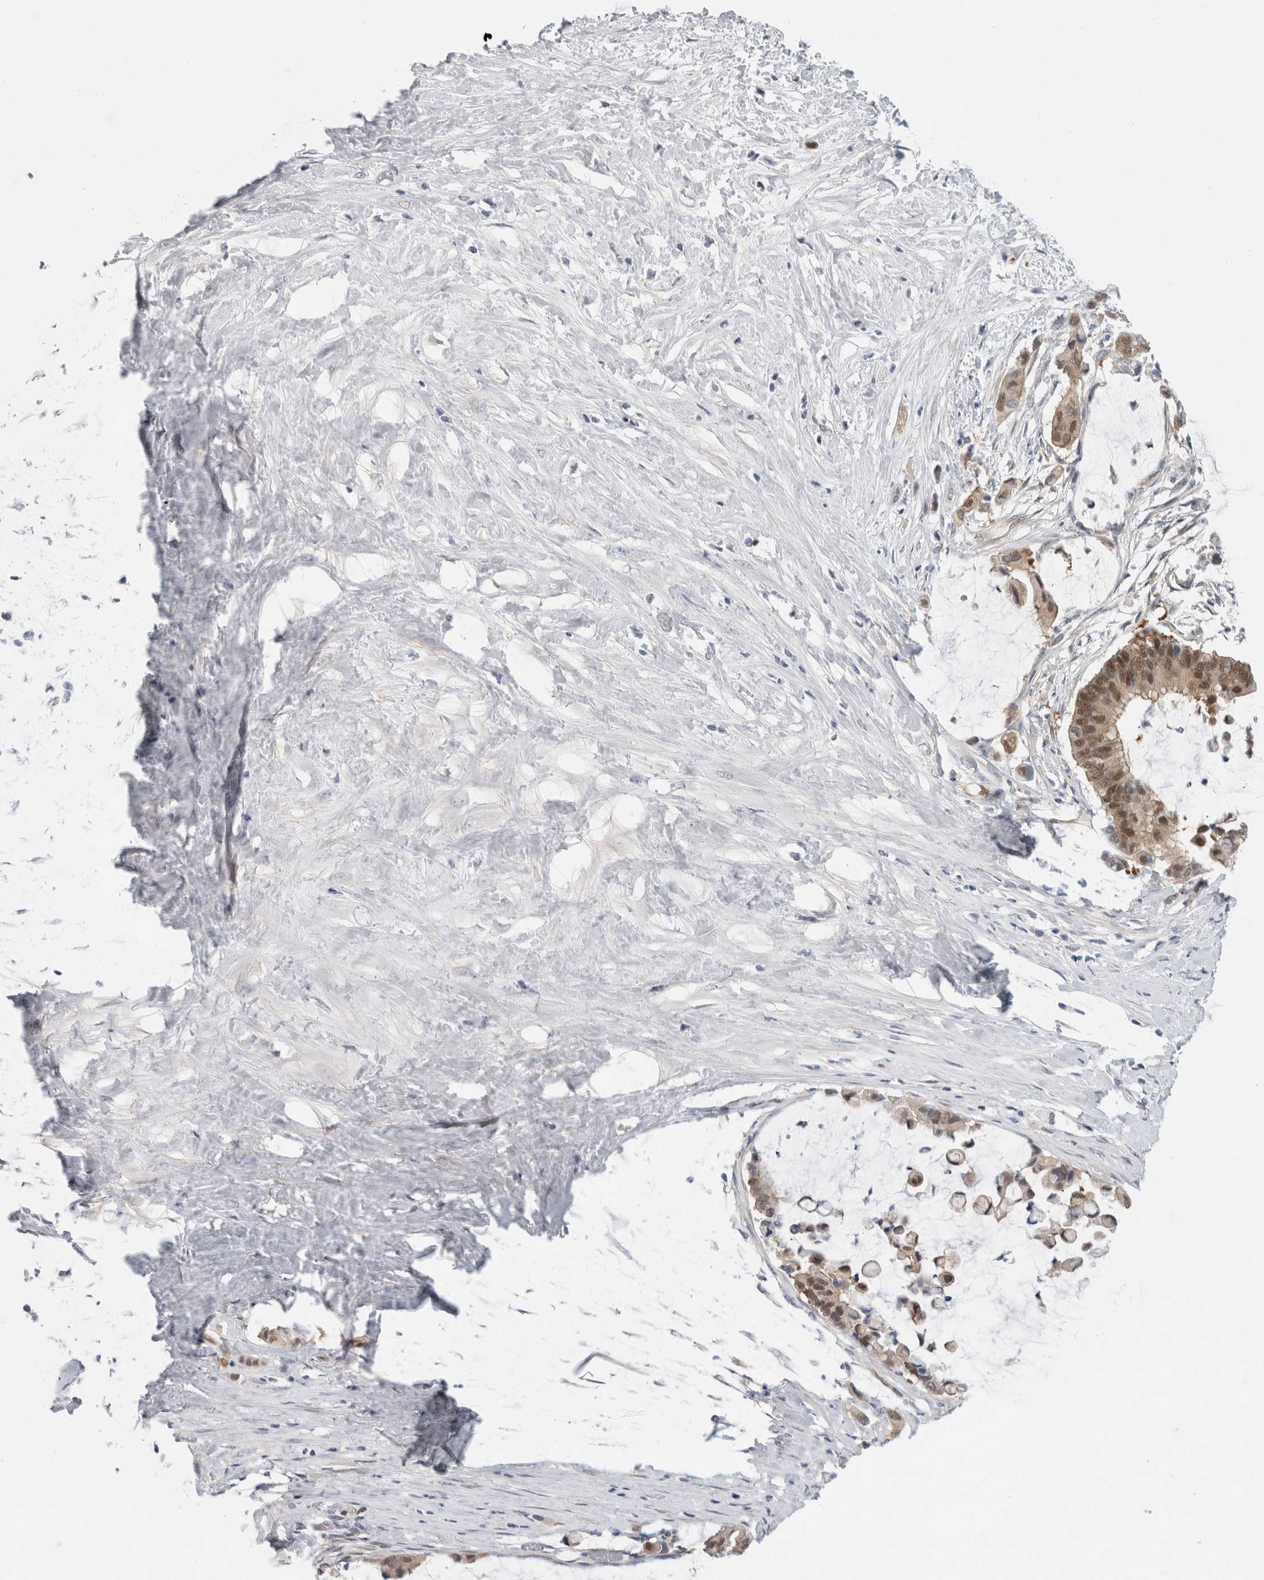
{"staining": {"intensity": "weak", "quantity": ">75%", "location": "cytoplasmic/membranous,nuclear"}, "tissue": "pancreatic cancer", "cell_type": "Tumor cells", "image_type": "cancer", "snomed": [{"axis": "morphology", "description": "Adenocarcinoma, NOS"}, {"axis": "topography", "description": "Pancreas"}], "caption": "A brown stain highlights weak cytoplasmic/membranous and nuclear positivity of a protein in human pancreatic cancer tumor cells. (Brightfield microscopy of DAB IHC at high magnification).", "gene": "CASP6", "patient": {"sex": "male", "age": 41}}